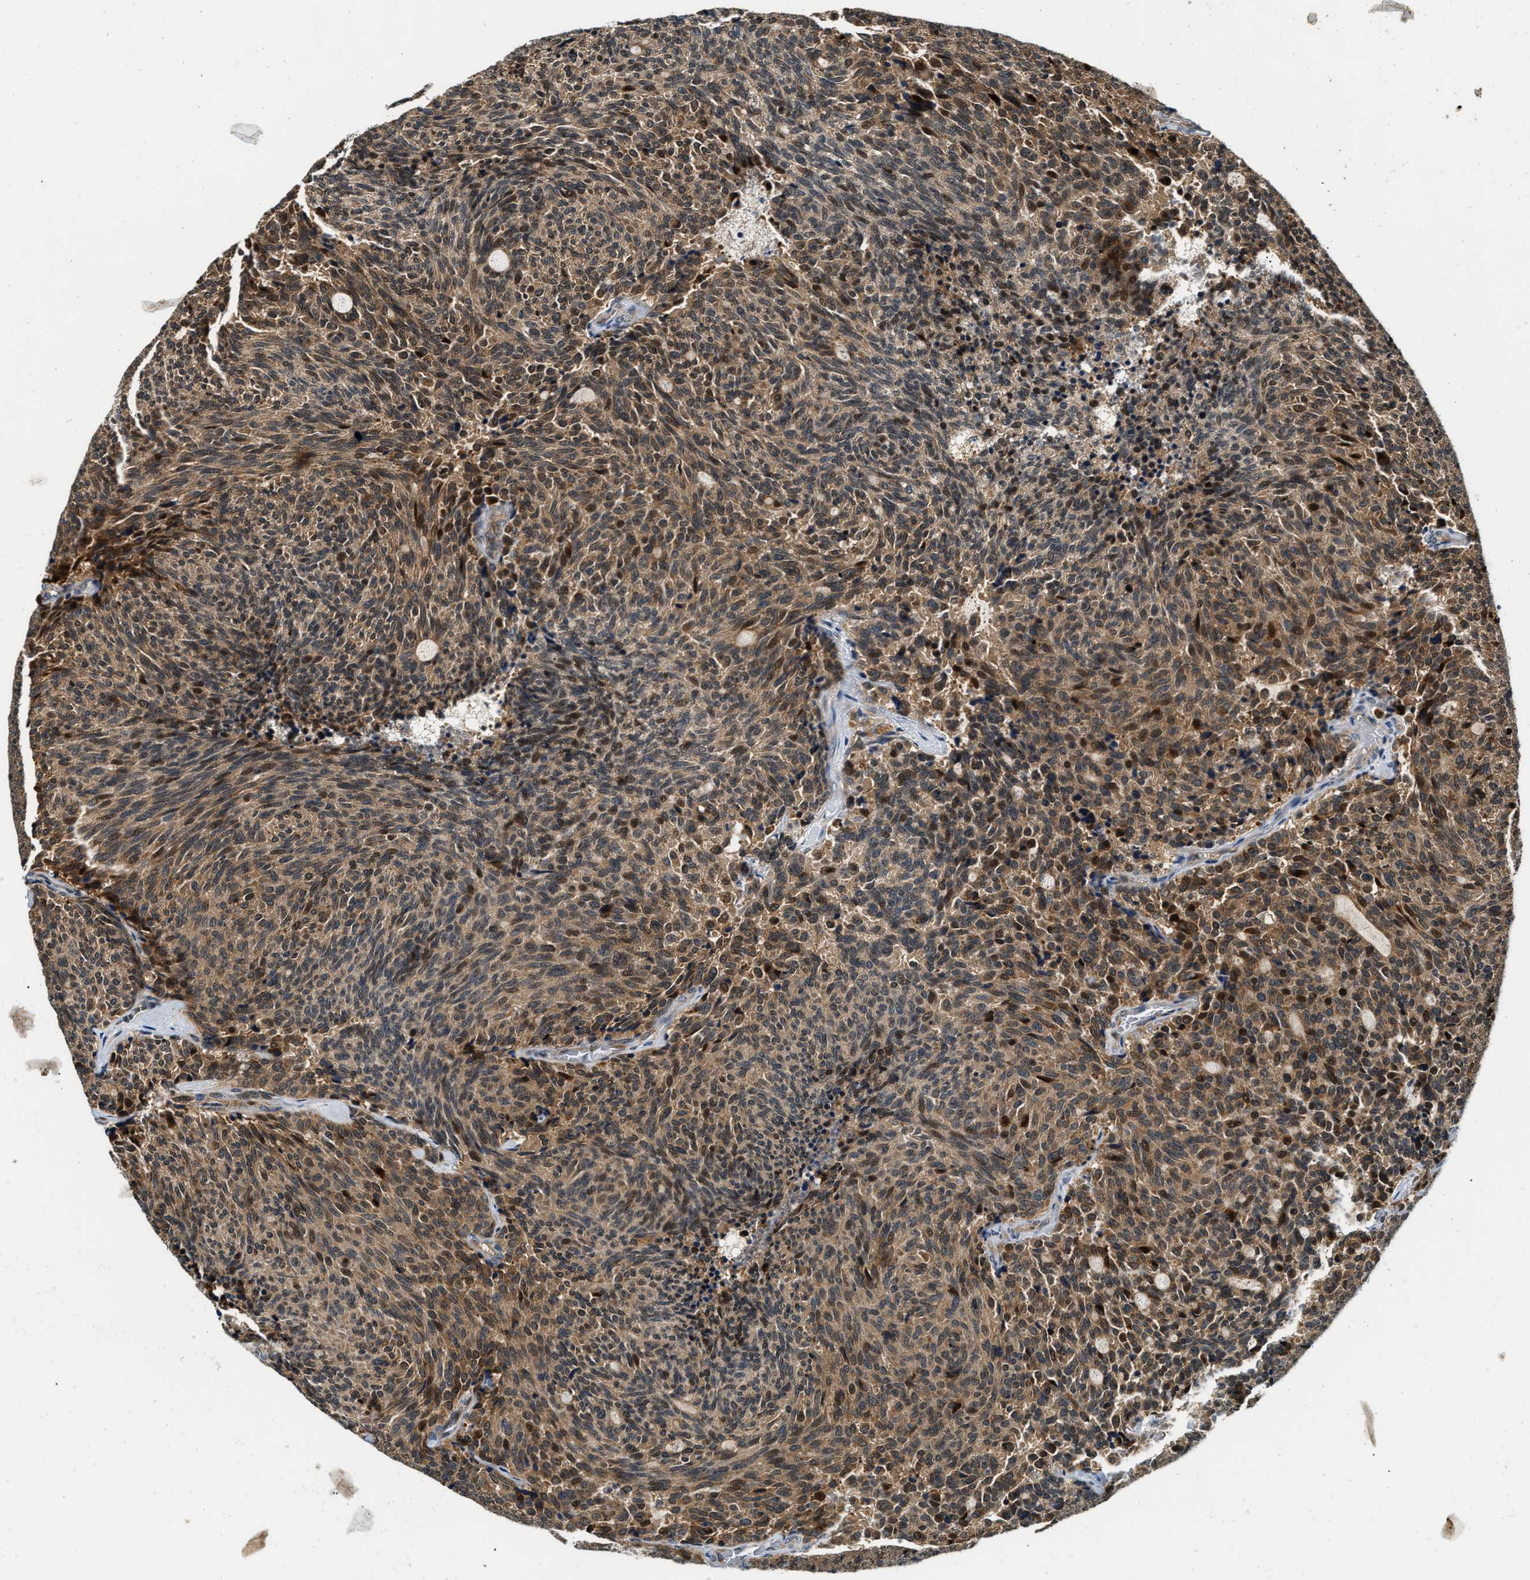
{"staining": {"intensity": "moderate", "quantity": ">75%", "location": "cytoplasmic/membranous,nuclear"}, "tissue": "carcinoid", "cell_type": "Tumor cells", "image_type": "cancer", "snomed": [{"axis": "morphology", "description": "Carcinoid, malignant, NOS"}, {"axis": "topography", "description": "Pancreas"}], "caption": "Immunohistochemical staining of carcinoid exhibits medium levels of moderate cytoplasmic/membranous and nuclear staining in approximately >75% of tumor cells. (IHC, brightfield microscopy, high magnification).", "gene": "EXTL2", "patient": {"sex": "female", "age": 54}}